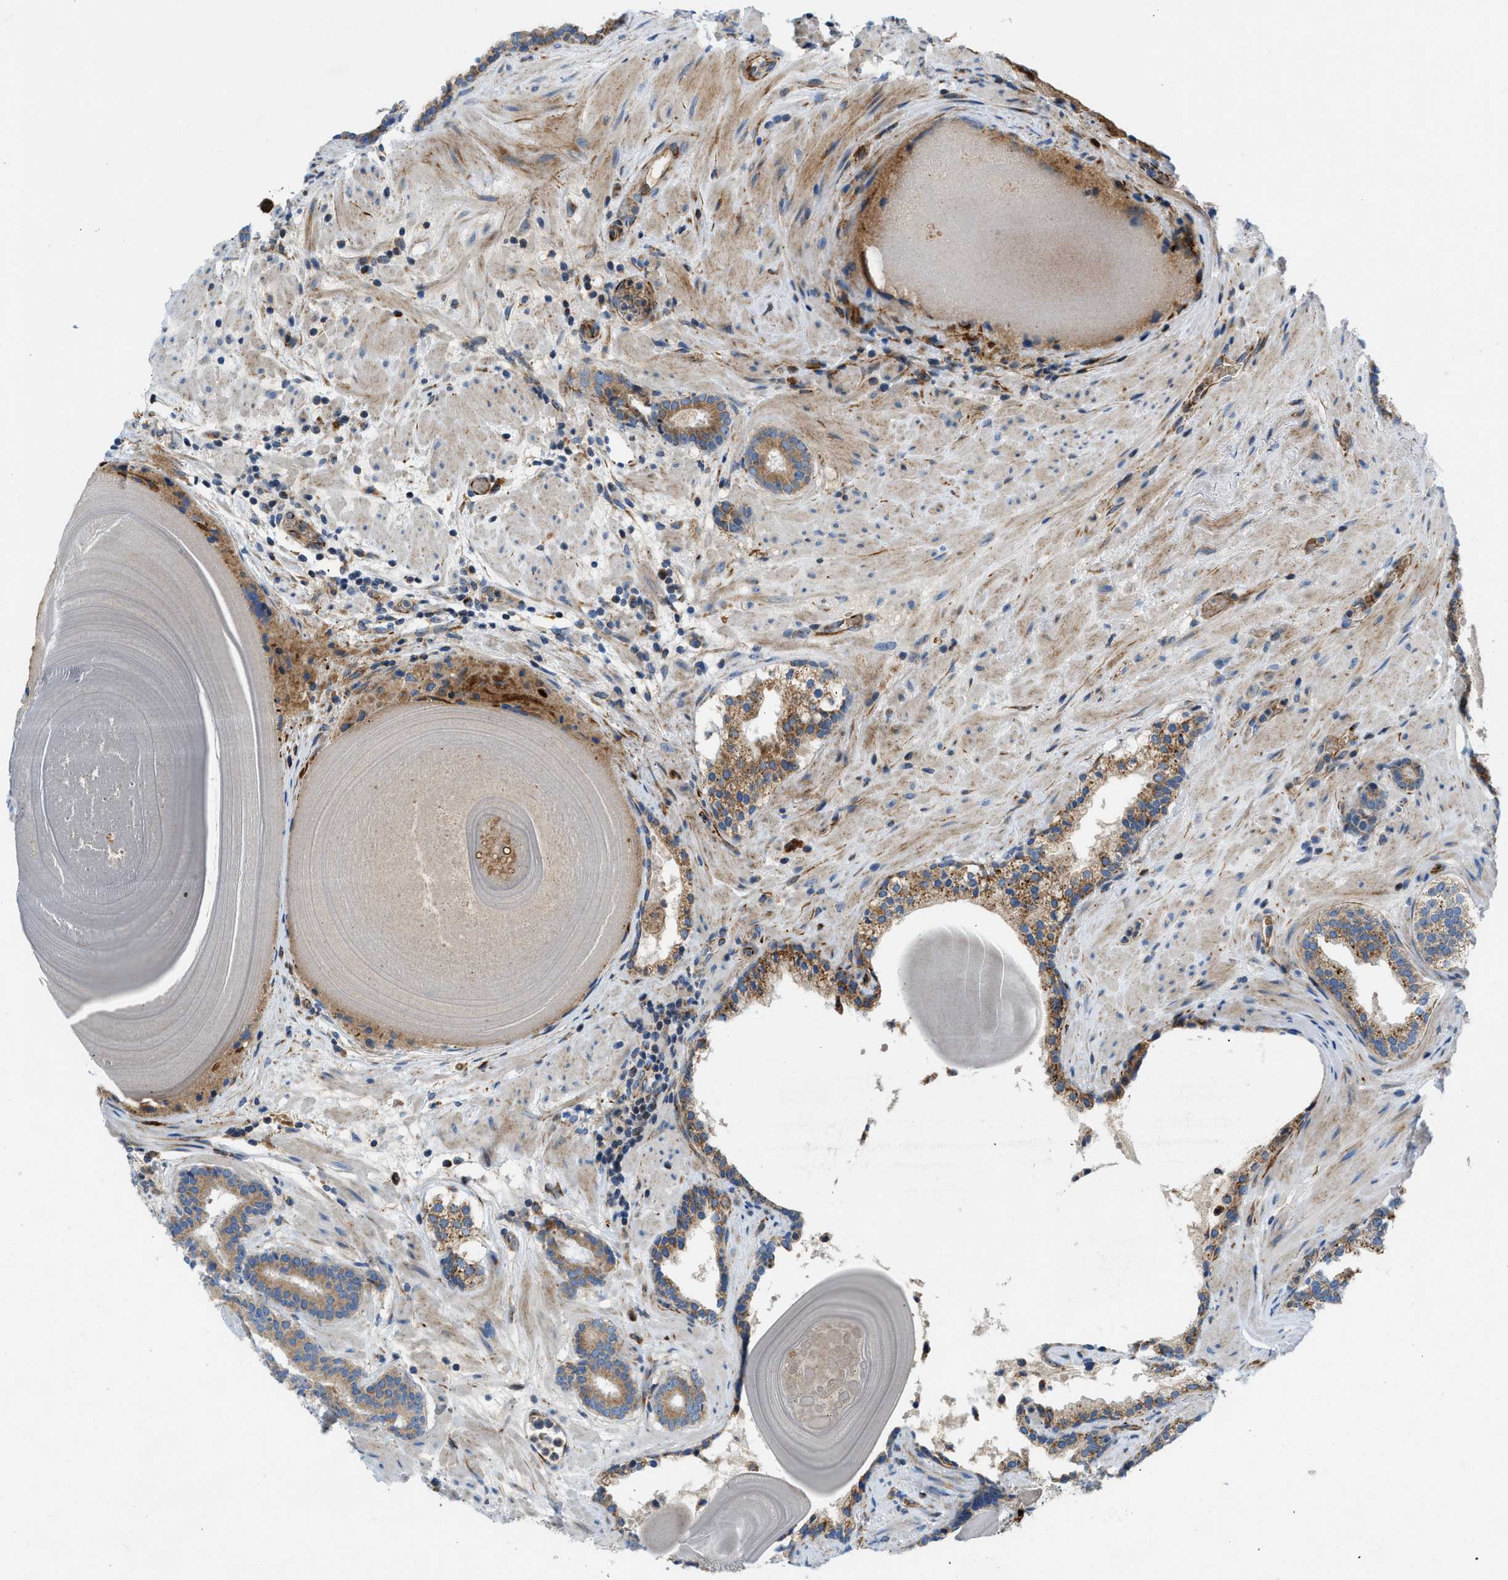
{"staining": {"intensity": "moderate", "quantity": ">75%", "location": "cytoplasmic/membranous"}, "tissue": "prostate cancer", "cell_type": "Tumor cells", "image_type": "cancer", "snomed": [{"axis": "morphology", "description": "Adenocarcinoma, Low grade"}, {"axis": "topography", "description": "Prostate"}], "caption": "Immunohistochemistry (IHC) image of prostate adenocarcinoma (low-grade) stained for a protein (brown), which reveals medium levels of moderate cytoplasmic/membranous staining in about >75% of tumor cells.", "gene": "ZNF831", "patient": {"sex": "male", "age": 69}}